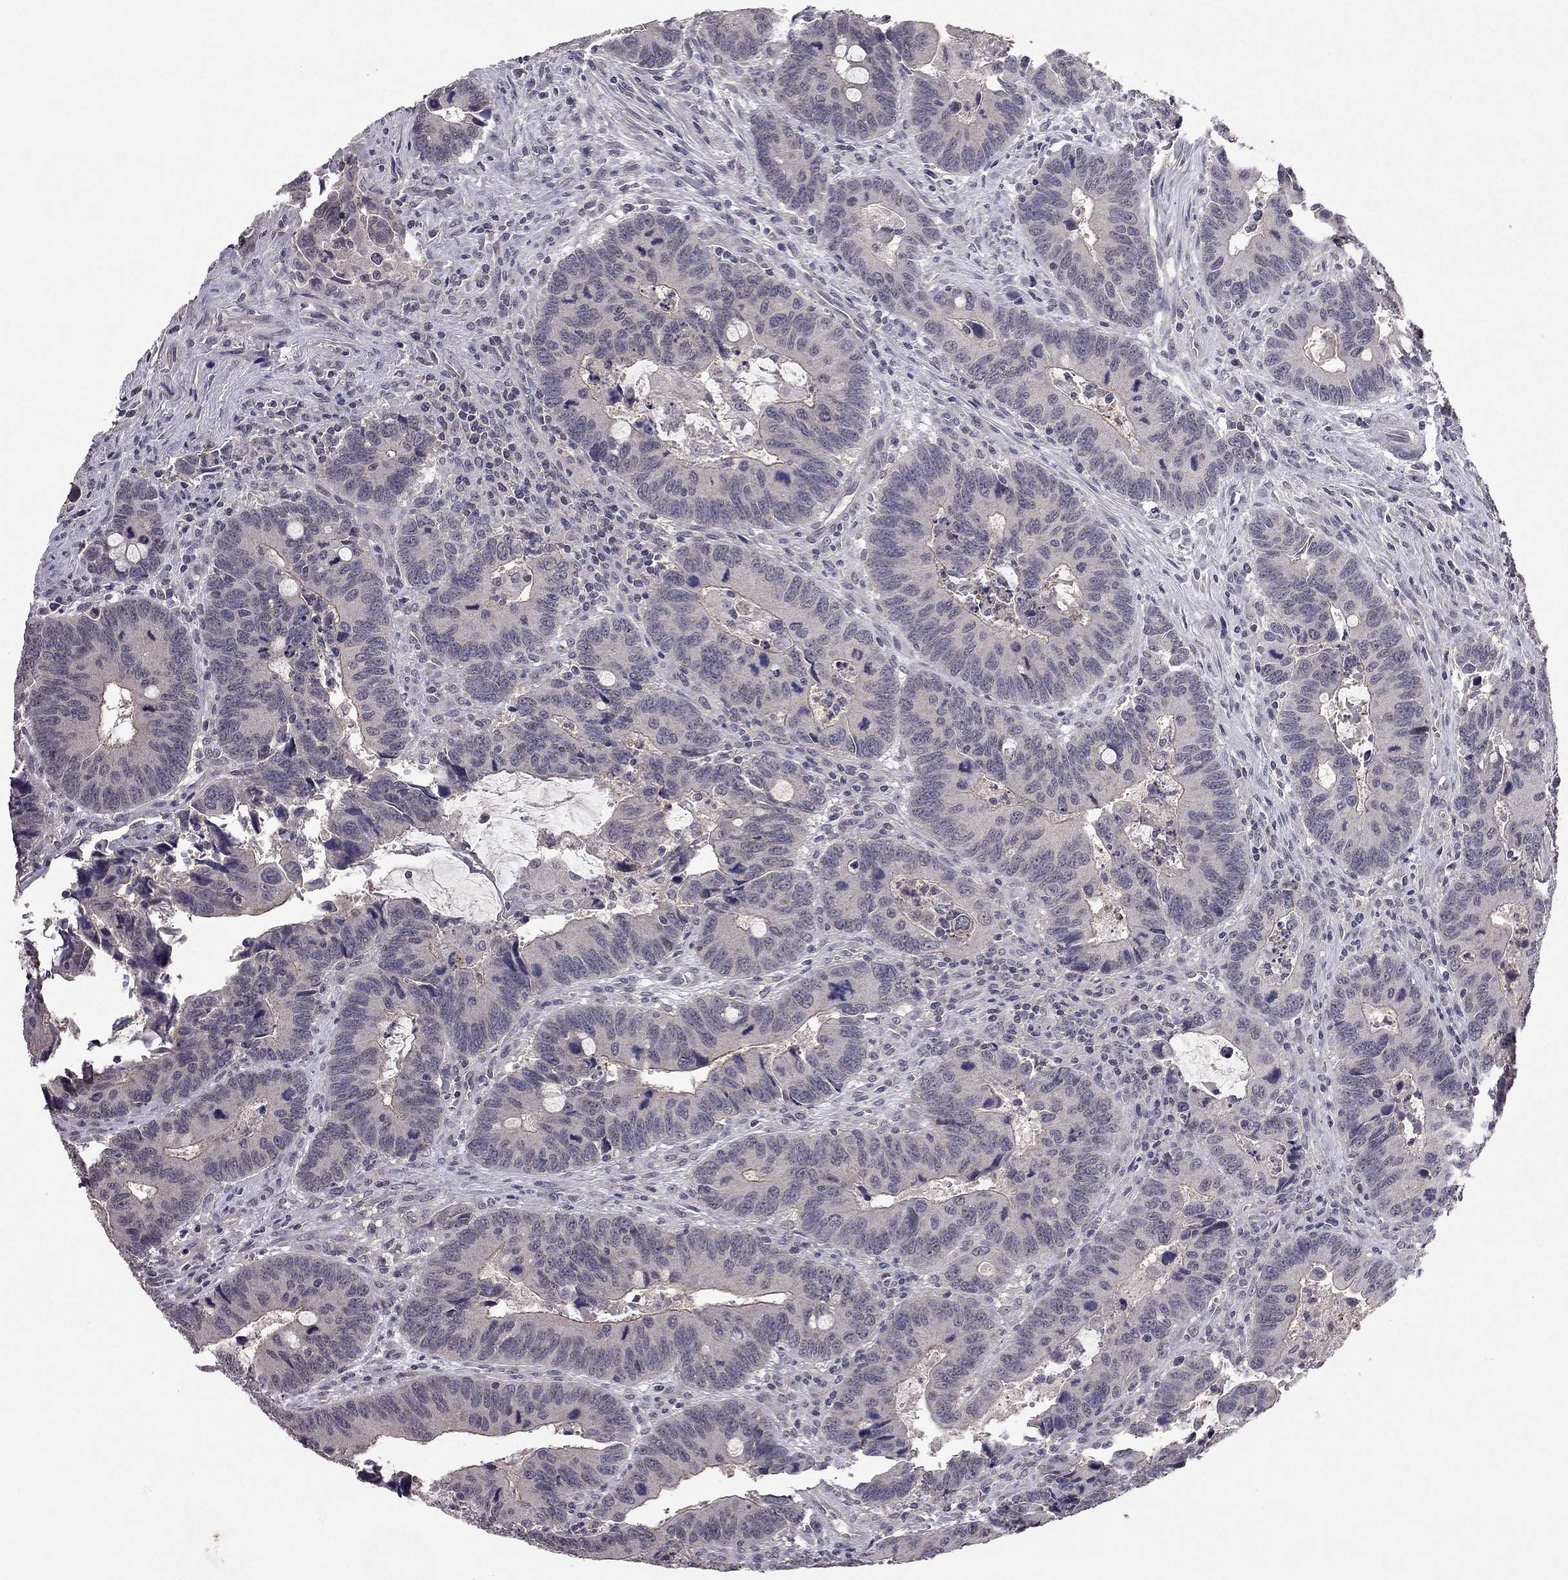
{"staining": {"intensity": "negative", "quantity": "none", "location": "none"}, "tissue": "colorectal cancer", "cell_type": "Tumor cells", "image_type": "cancer", "snomed": [{"axis": "morphology", "description": "Adenocarcinoma, NOS"}, {"axis": "topography", "description": "Rectum"}], "caption": "Micrograph shows no protein positivity in tumor cells of colorectal cancer tissue.", "gene": "ESR2", "patient": {"sex": "male", "age": 67}}